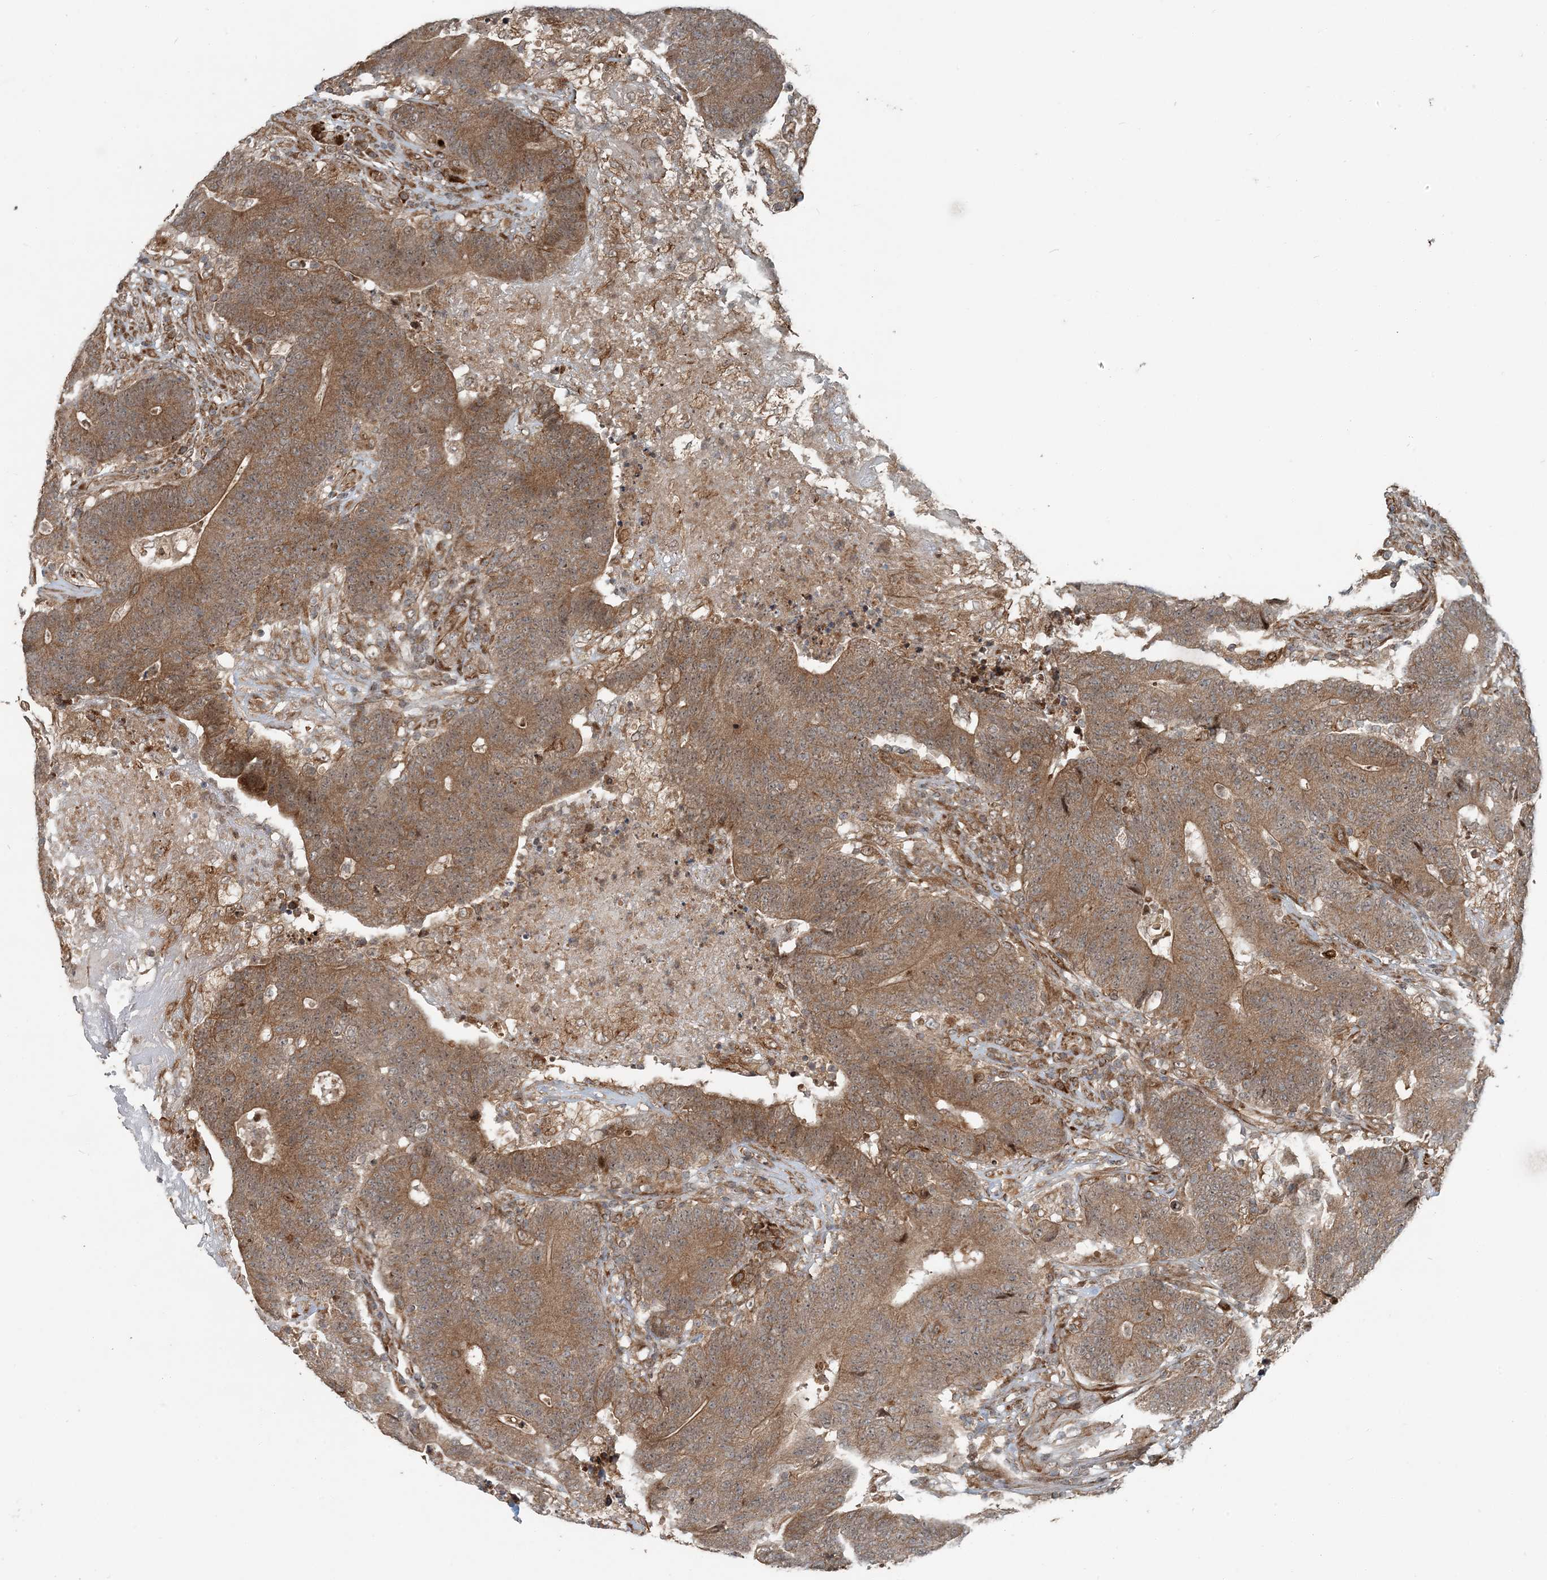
{"staining": {"intensity": "moderate", "quantity": ">75%", "location": "cytoplasmic/membranous"}, "tissue": "colorectal cancer", "cell_type": "Tumor cells", "image_type": "cancer", "snomed": [{"axis": "morphology", "description": "Normal tissue, NOS"}, {"axis": "morphology", "description": "Adenocarcinoma, NOS"}, {"axis": "topography", "description": "Colon"}], "caption": "DAB (3,3'-diaminobenzidine) immunohistochemical staining of colorectal adenocarcinoma demonstrates moderate cytoplasmic/membranous protein staining in approximately >75% of tumor cells.", "gene": "EDEM2", "patient": {"sex": "female", "age": 75}}